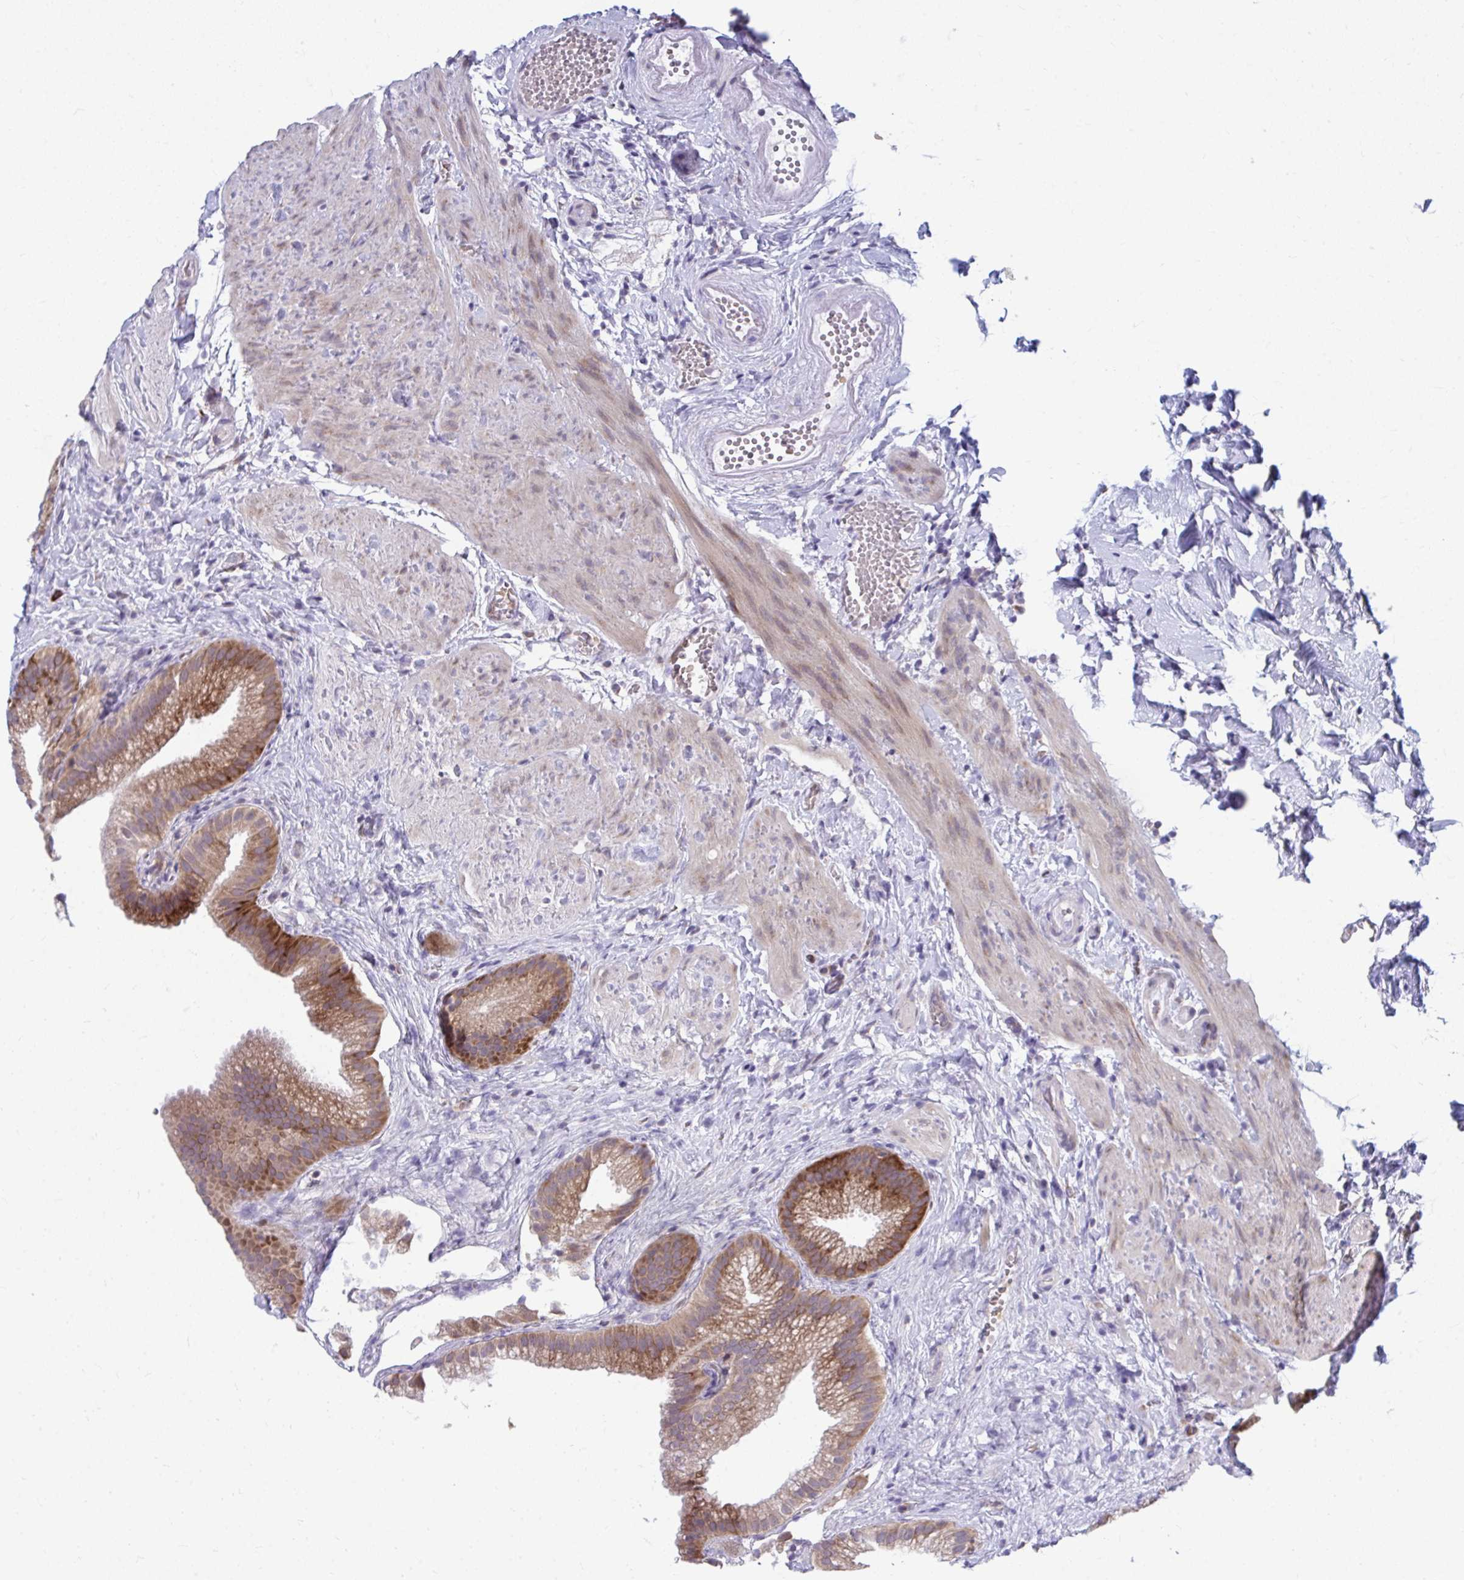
{"staining": {"intensity": "moderate", "quantity": ">75%", "location": "cytoplasmic/membranous"}, "tissue": "gallbladder", "cell_type": "Glandular cells", "image_type": "normal", "snomed": [{"axis": "morphology", "description": "Normal tissue, NOS"}, {"axis": "topography", "description": "Gallbladder"}], "caption": "The immunohistochemical stain labels moderate cytoplasmic/membranous positivity in glandular cells of benign gallbladder.", "gene": "SELENON", "patient": {"sex": "female", "age": 63}}